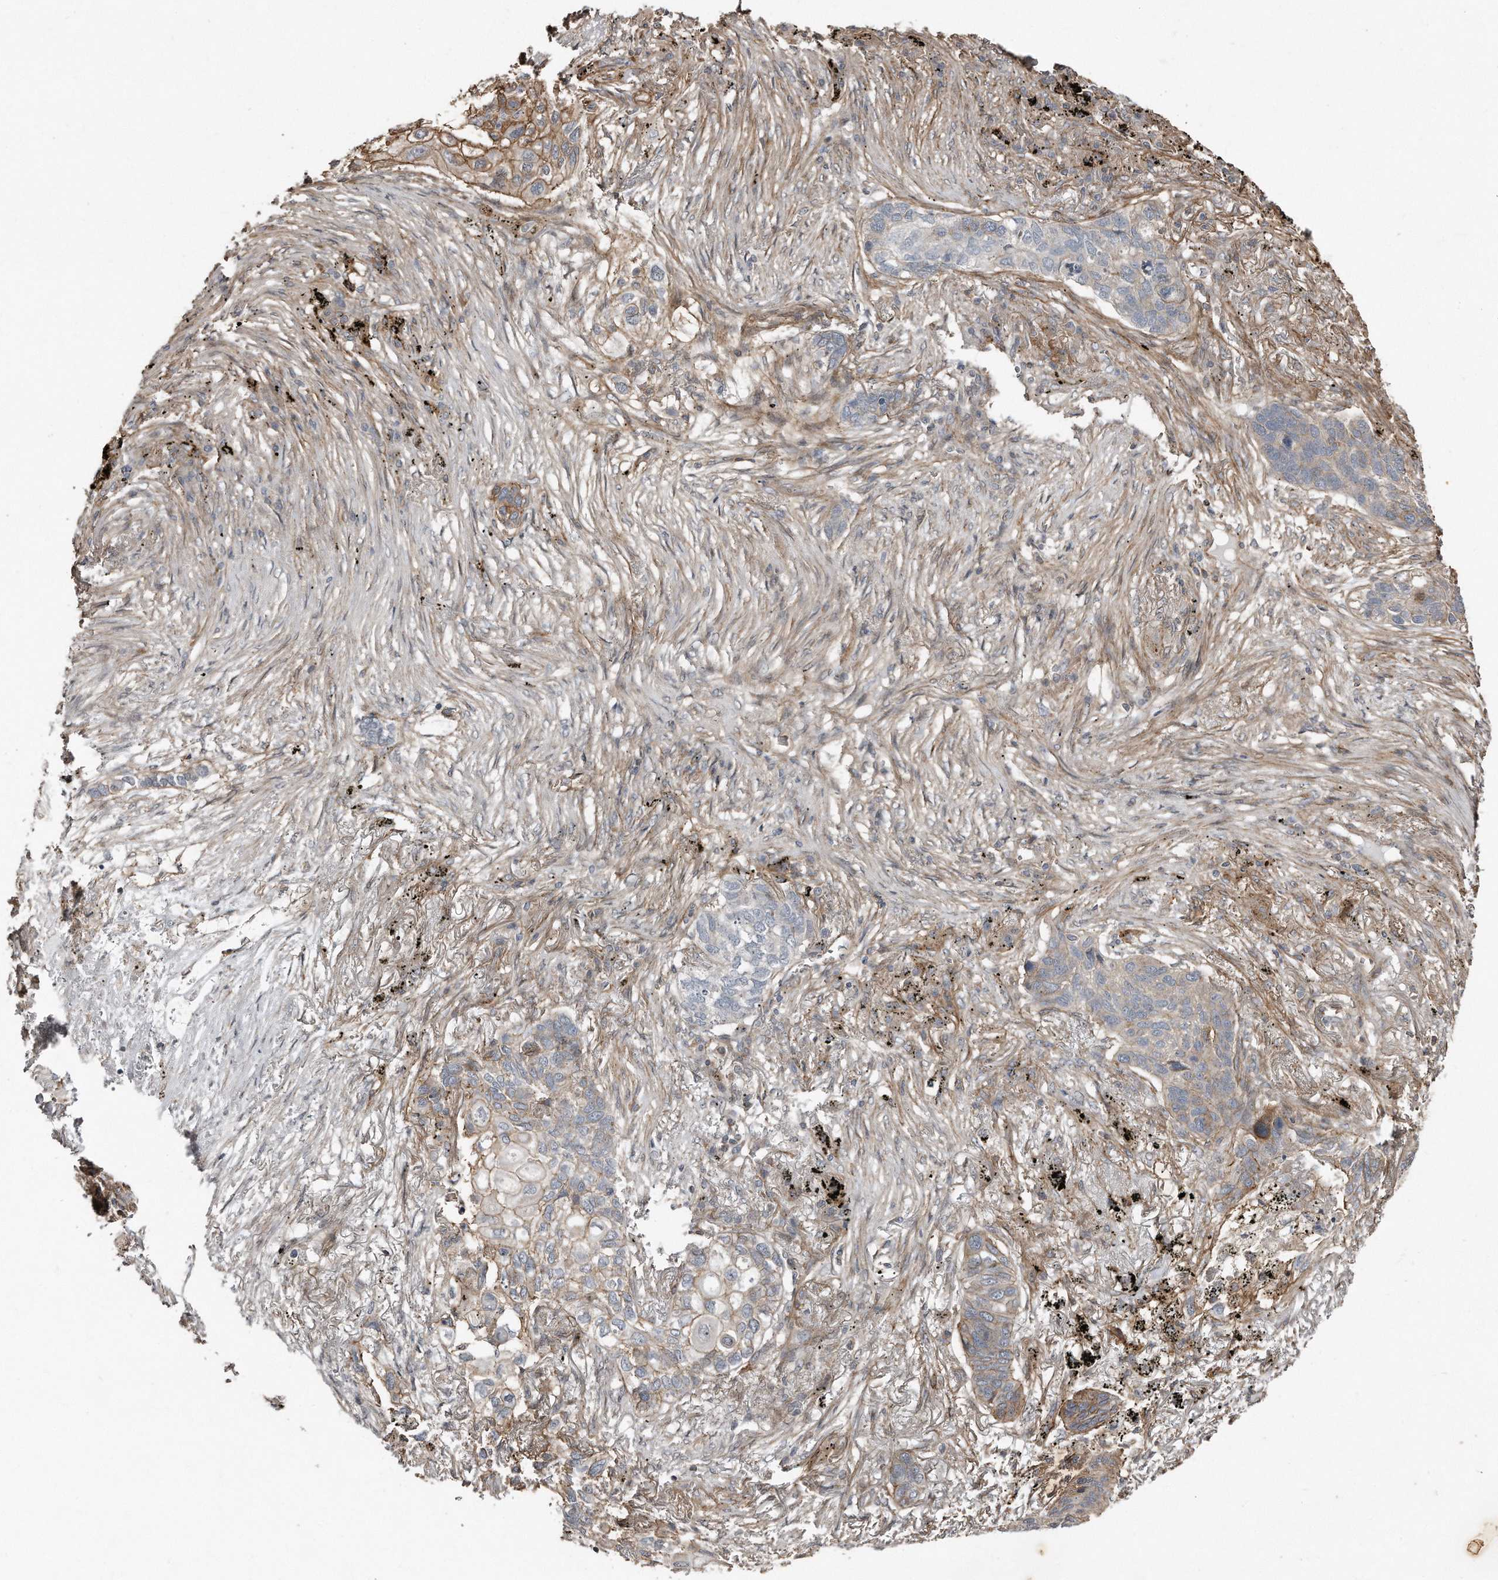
{"staining": {"intensity": "moderate", "quantity": "<25%", "location": "cytoplasmic/membranous"}, "tissue": "lung cancer", "cell_type": "Tumor cells", "image_type": "cancer", "snomed": [{"axis": "morphology", "description": "Squamous cell carcinoma, NOS"}, {"axis": "topography", "description": "Lung"}], "caption": "Tumor cells exhibit low levels of moderate cytoplasmic/membranous positivity in about <25% of cells in lung cancer (squamous cell carcinoma).", "gene": "SNAP47", "patient": {"sex": "female", "age": 63}}